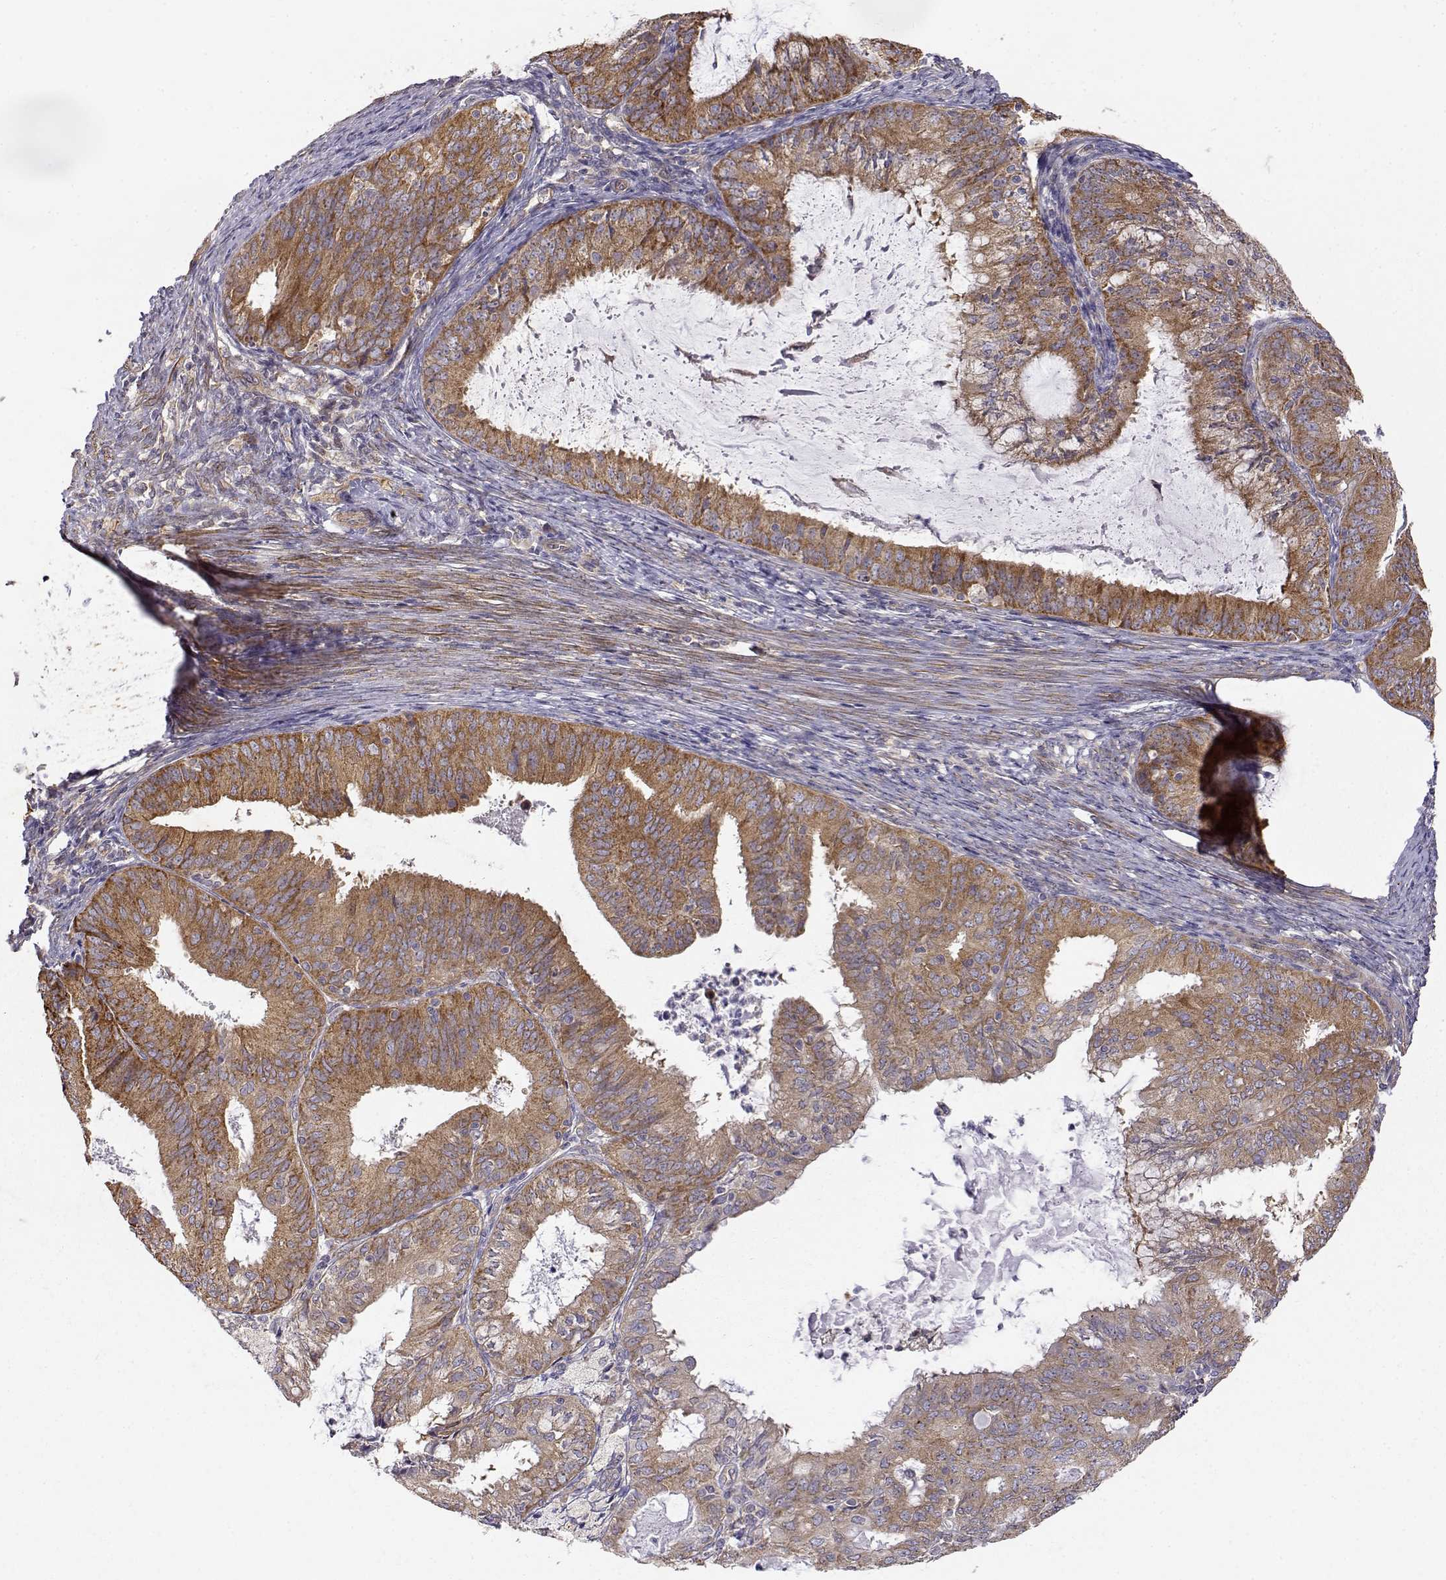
{"staining": {"intensity": "moderate", "quantity": ">75%", "location": "cytoplasmic/membranous"}, "tissue": "endometrial cancer", "cell_type": "Tumor cells", "image_type": "cancer", "snomed": [{"axis": "morphology", "description": "Adenocarcinoma, NOS"}, {"axis": "topography", "description": "Endometrium"}], "caption": "Protein staining of endometrial cancer (adenocarcinoma) tissue displays moderate cytoplasmic/membranous staining in approximately >75% of tumor cells.", "gene": "PAIP1", "patient": {"sex": "female", "age": 57}}